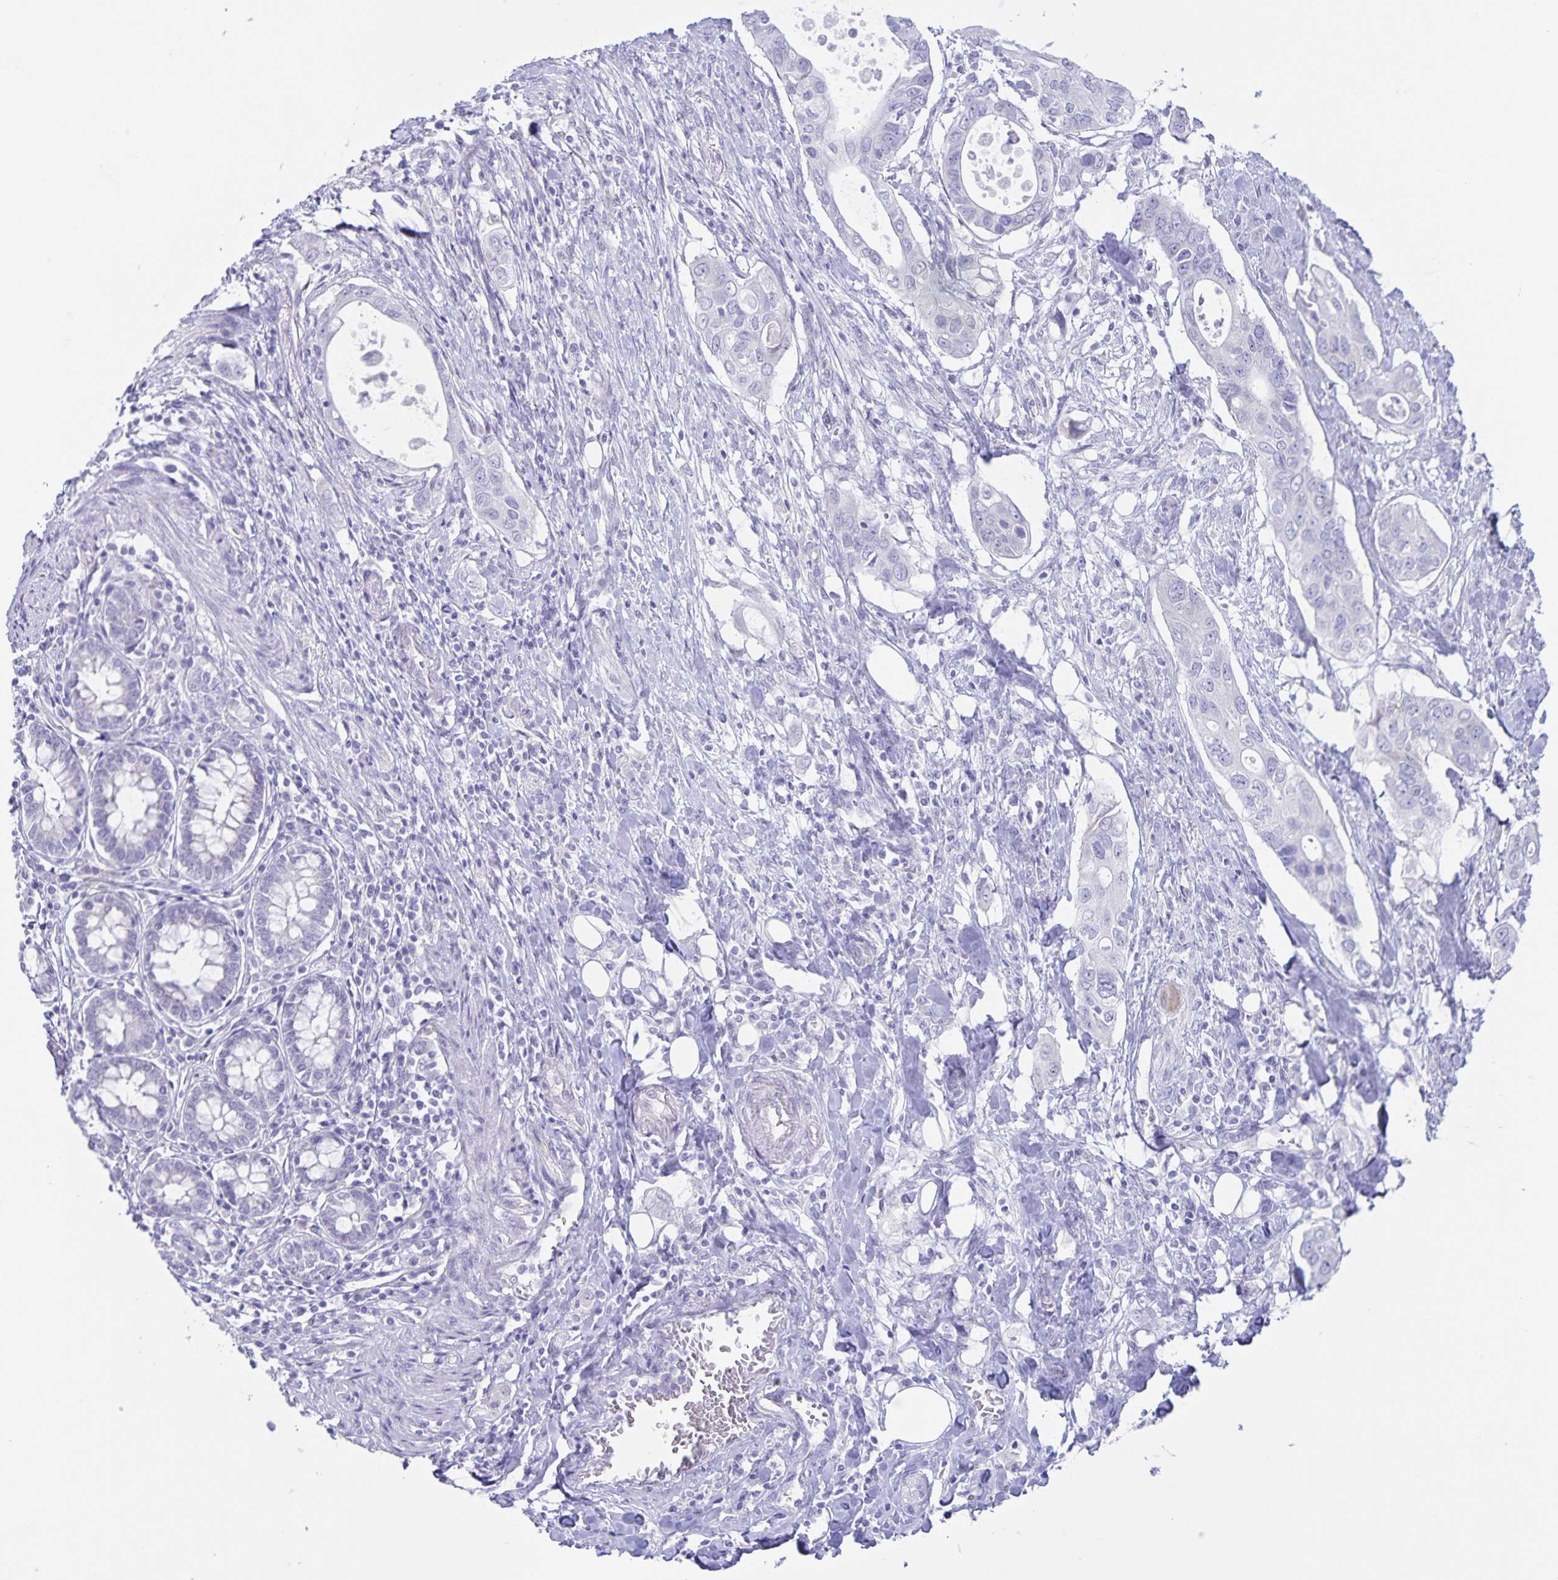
{"staining": {"intensity": "negative", "quantity": "none", "location": "none"}, "tissue": "pancreatic cancer", "cell_type": "Tumor cells", "image_type": "cancer", "snomed": [{"axis": "morphology", "description": "Adenocarcinoma, NOS"}, {"axis": "topography", "description": "Pancreas"}], "caption": "Tumor cells show no significant protein positivity in pancreatic cancer (adenocarcinoma).", "gene": "AQP4", "patient": {"sex": "female", "age": 63}}